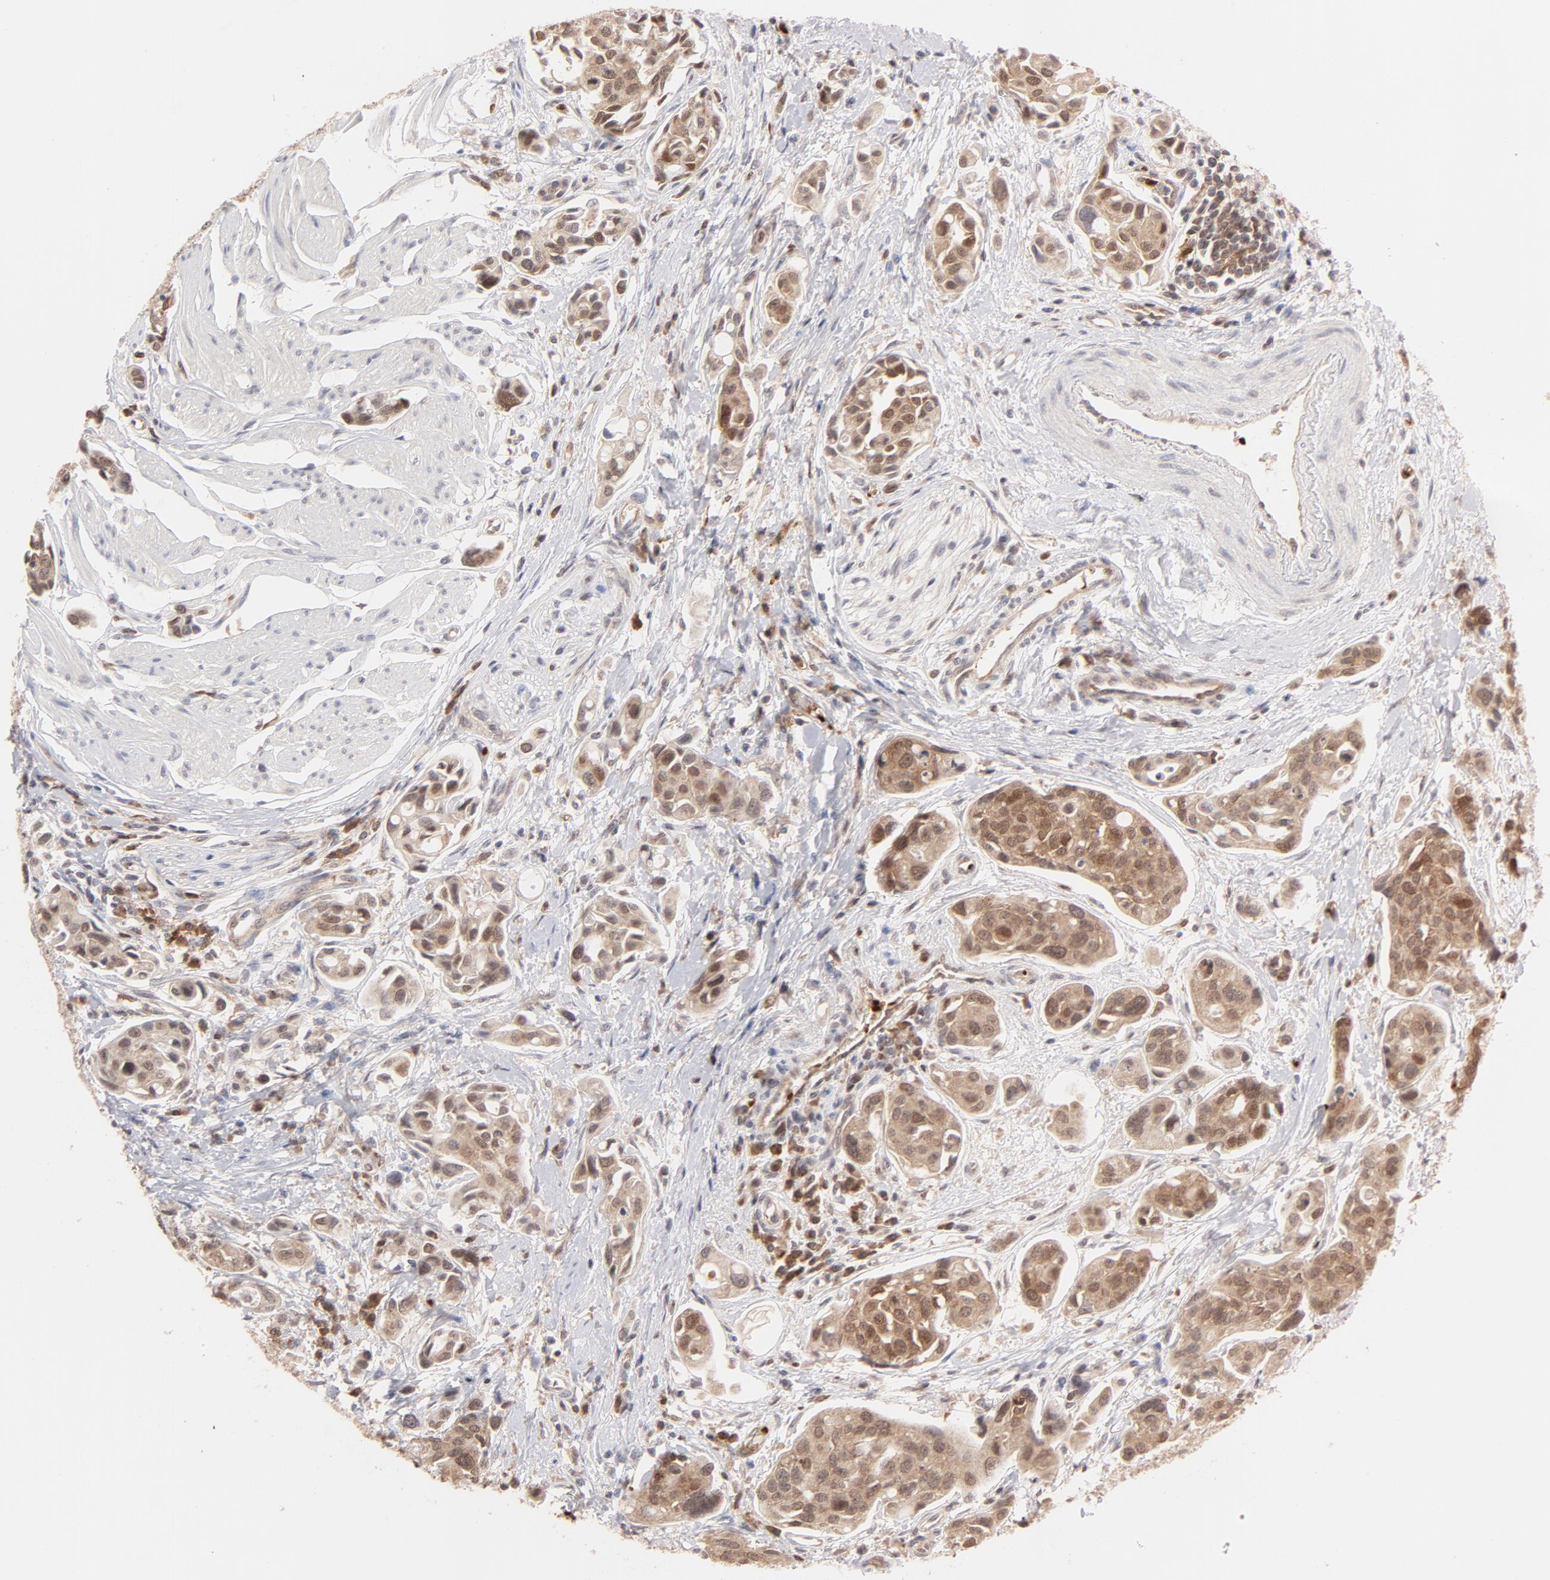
{"staining": {"intensity": "moderate", "quantity": ">75%", "location": "cytoplasmic/membranous,nuclear"}, "tissue": "urothelial cancer", "cell_type": "Tumor cells", "image_type": "cancer", "snomed": [{"axis": "morphology", "description": "Urothelial carcinoma, High grade"}, {"axis": "topography", "description": "Urinary bladder"}], "caption": "Brown immunohistochemical staining in urothelial cancer shows moderate cytoplasmic/membranous and nuclear positivity in about >75% of tumor cells.", "gene": "PRDX1", "patient": {"sex": "male", "age": 78}}